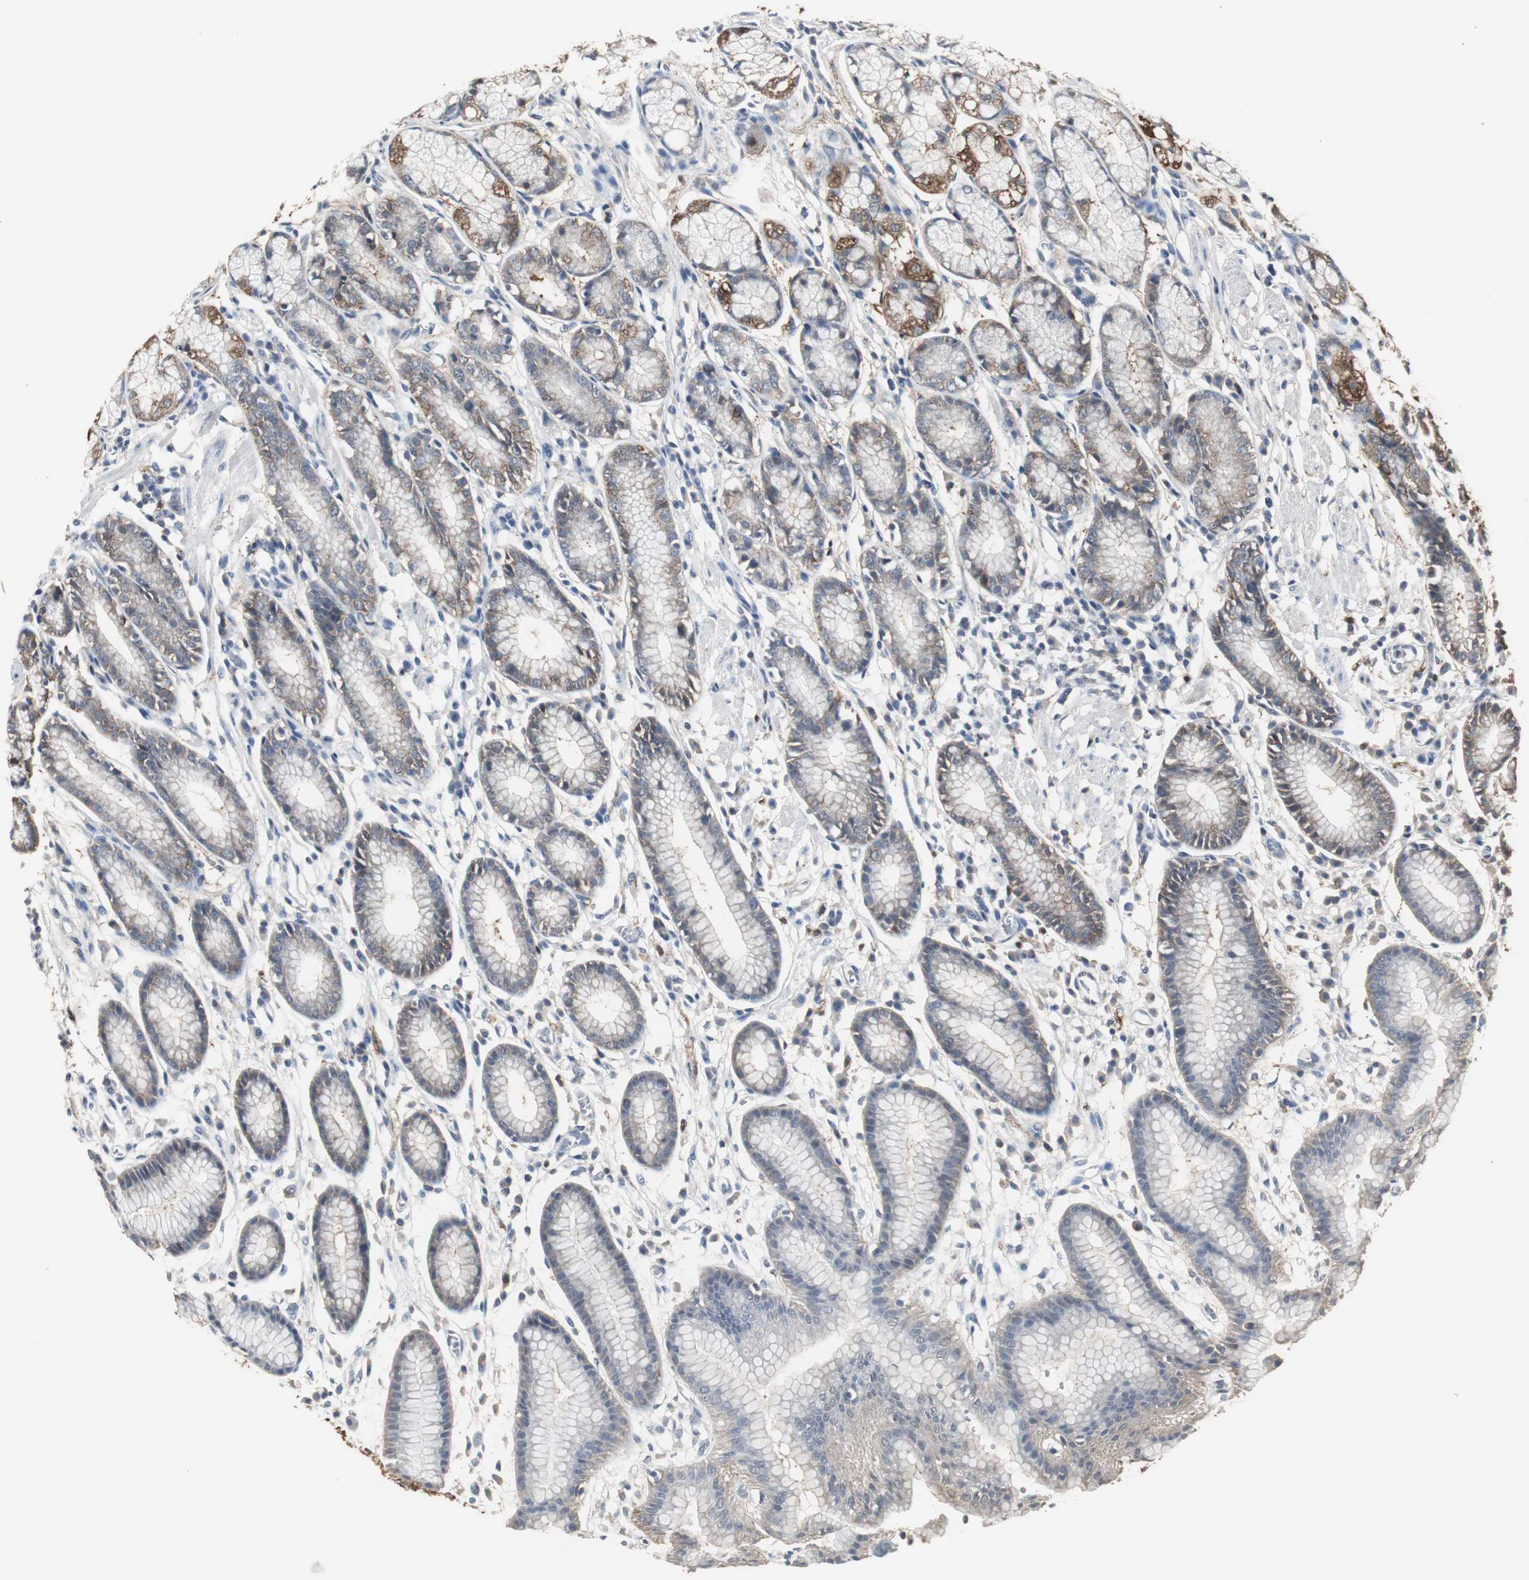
{"staining": {"intensity": "strong", "quantity": "25%-75%", "location": "cytoplasmic/membranous"}, "tissue": "stomach", "cell_type": "Glandular cells", "image_type": "normal", "snomed": [{"axis": "morphology", "description": "Normal tissue, NOS"}, {"axis": "morphology", "description": "Inflammation, NOS"}, {"axis": "topography", "description": "Stomach, lower"}], "caption": "Immunohistochemical staining of normal stomach exhibits strong cytoplasmic/membranous protein staining in approximately 25%-75% of glandular cells.", "gene": "HPRT1", "patient": {"sex": "male", "age": 59}}